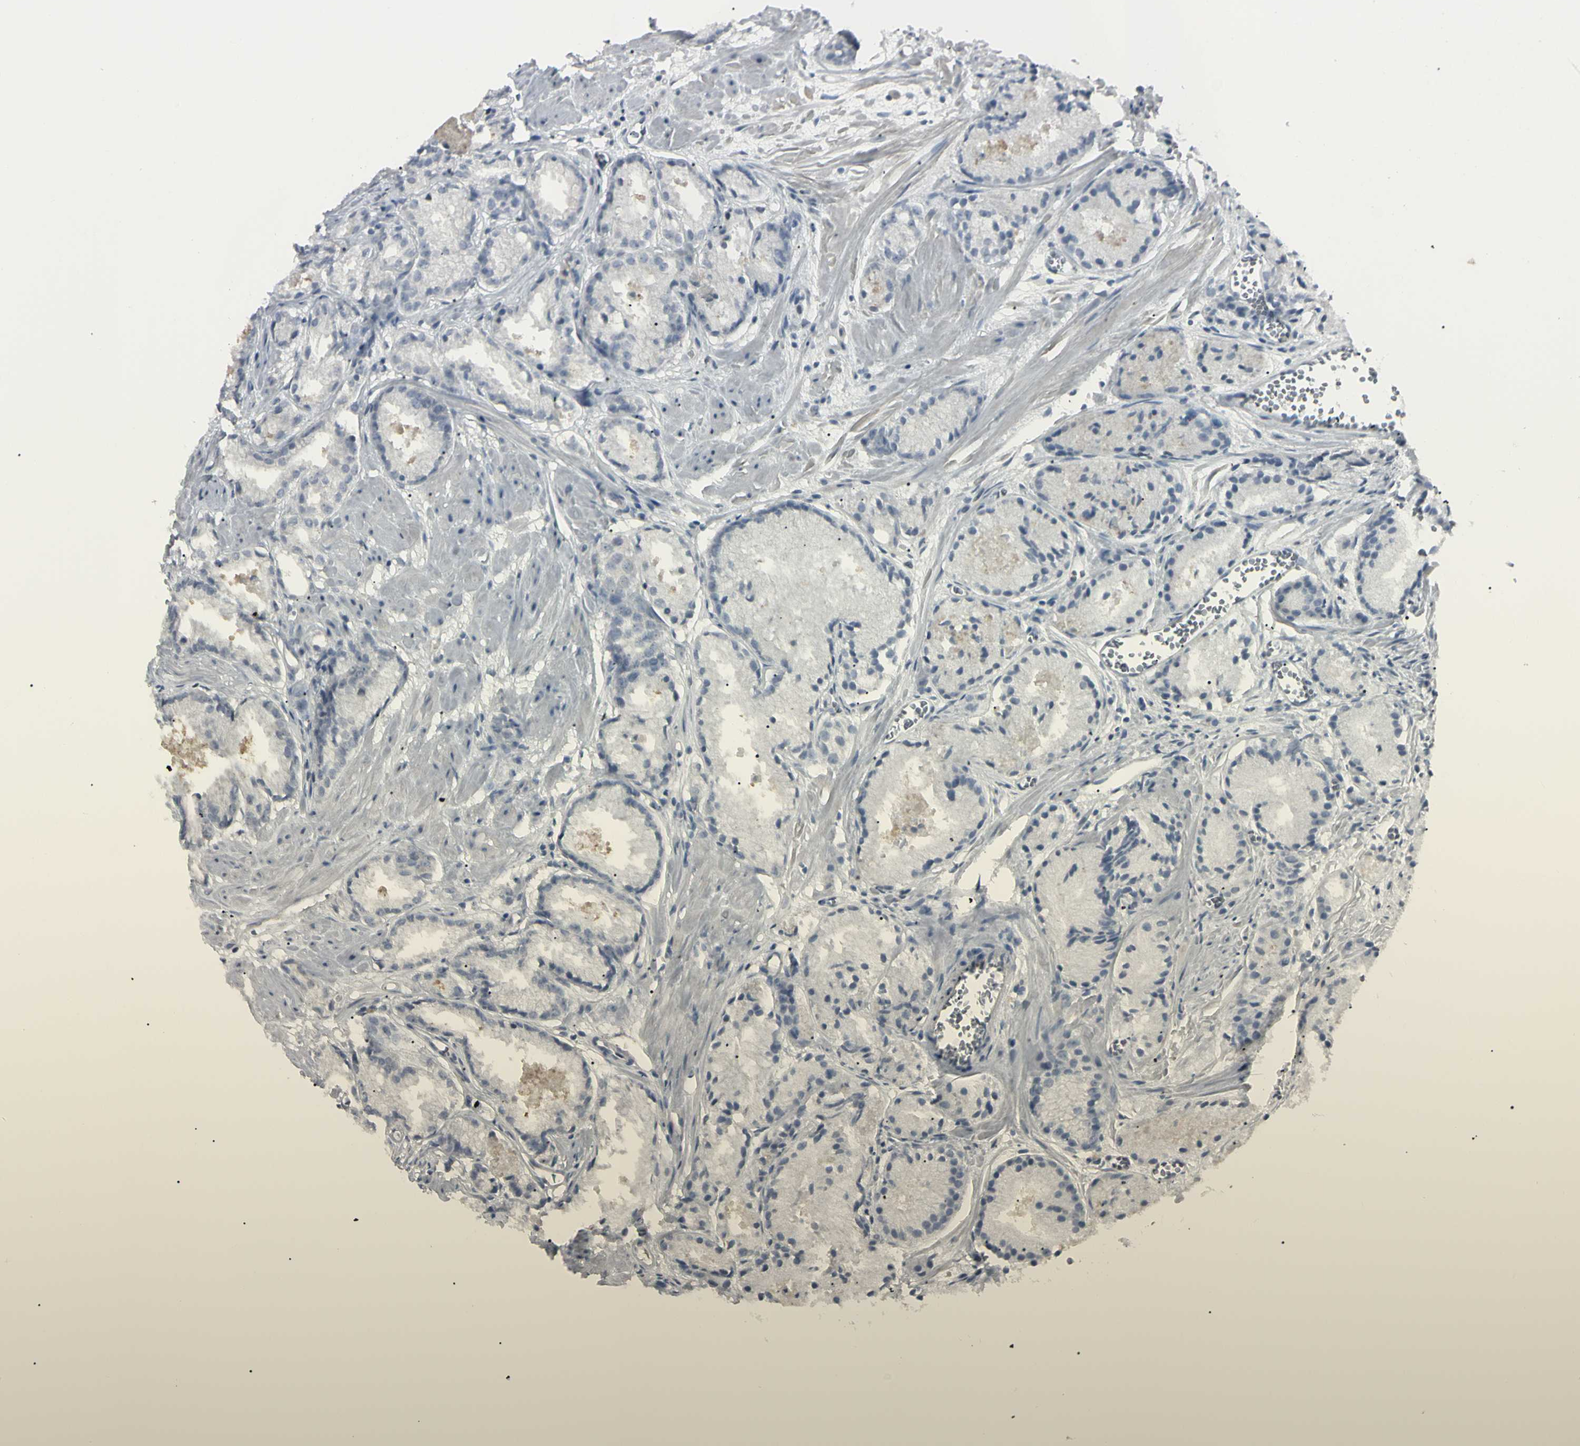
{"staining": {"intensity": "negative", "quantity": "none", "location": "none"}, "tissue": "prostate cancer", "cell_type": "Tumor cells", "image_type": "cancer", "snomed": [{"axis": "morphology", "description": "Adenocarcinoma, Low grade"}, {"axis": "topography", "description": "Prostate"}], "caption": "The photomicrograph reveals no significant staining in tumor cells of prostate adenocarcinoma (low-grade).", "gene": "PIP", "patient": {"sex": "male", "age": 72}}